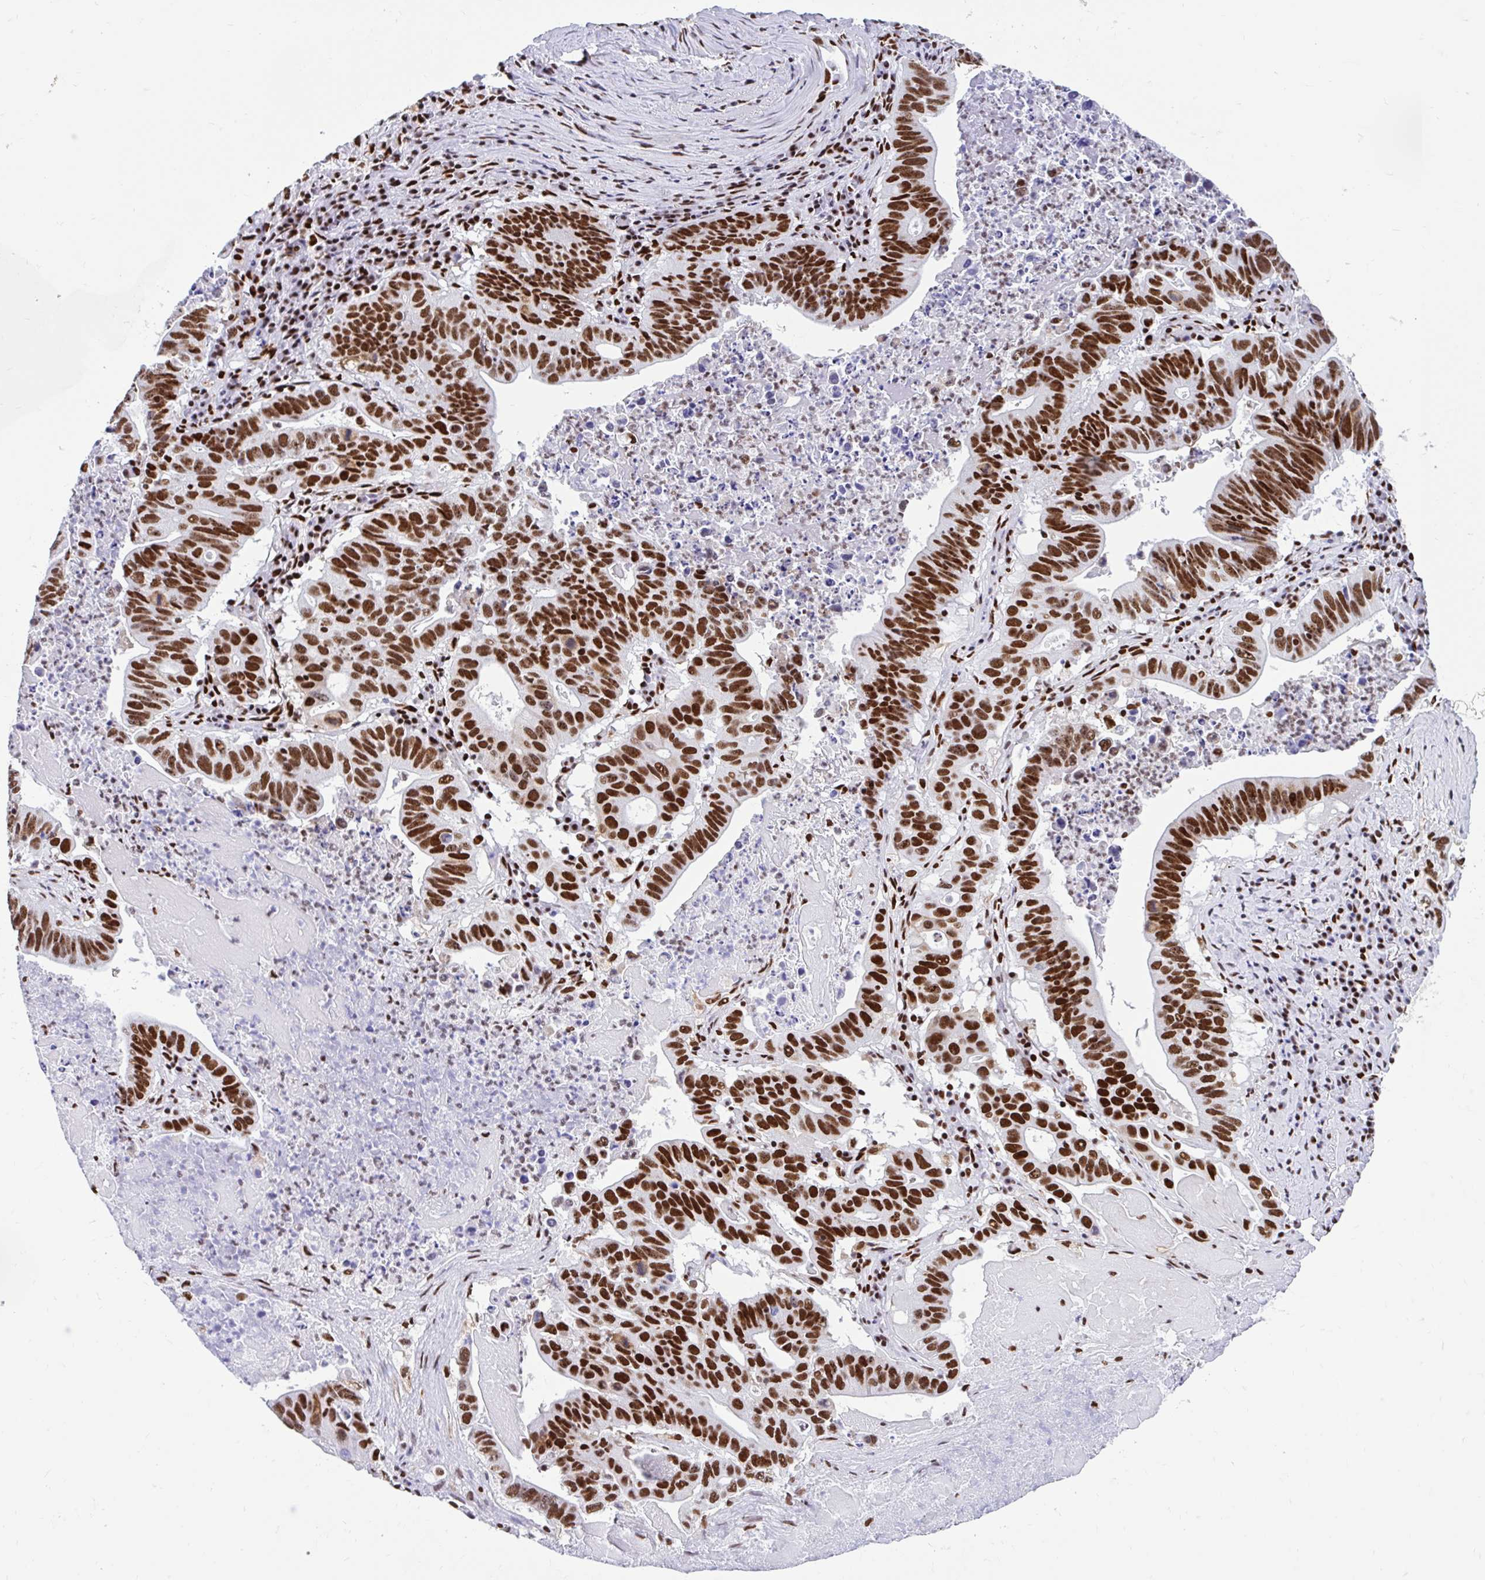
{"staining": {"intensity": "strong", "quantity": ">75%", "location": "nuclear"}, "tissue": "lung cancer", "cell_type": "Tumor cells", "image_type": "cancer", "snomed": [{"axis": "morphology", "description": "Adenocarcinoma, NOS"}, {"axis": "topography", "description": "Lung"}], "caption": "A brown stain labels strong nuclear positivity of a protein in lung cancer (adenocarcinoma) tumor cells.", "gene": "KHDRBS1", "patient": {"sex": "female", "age": 60}}